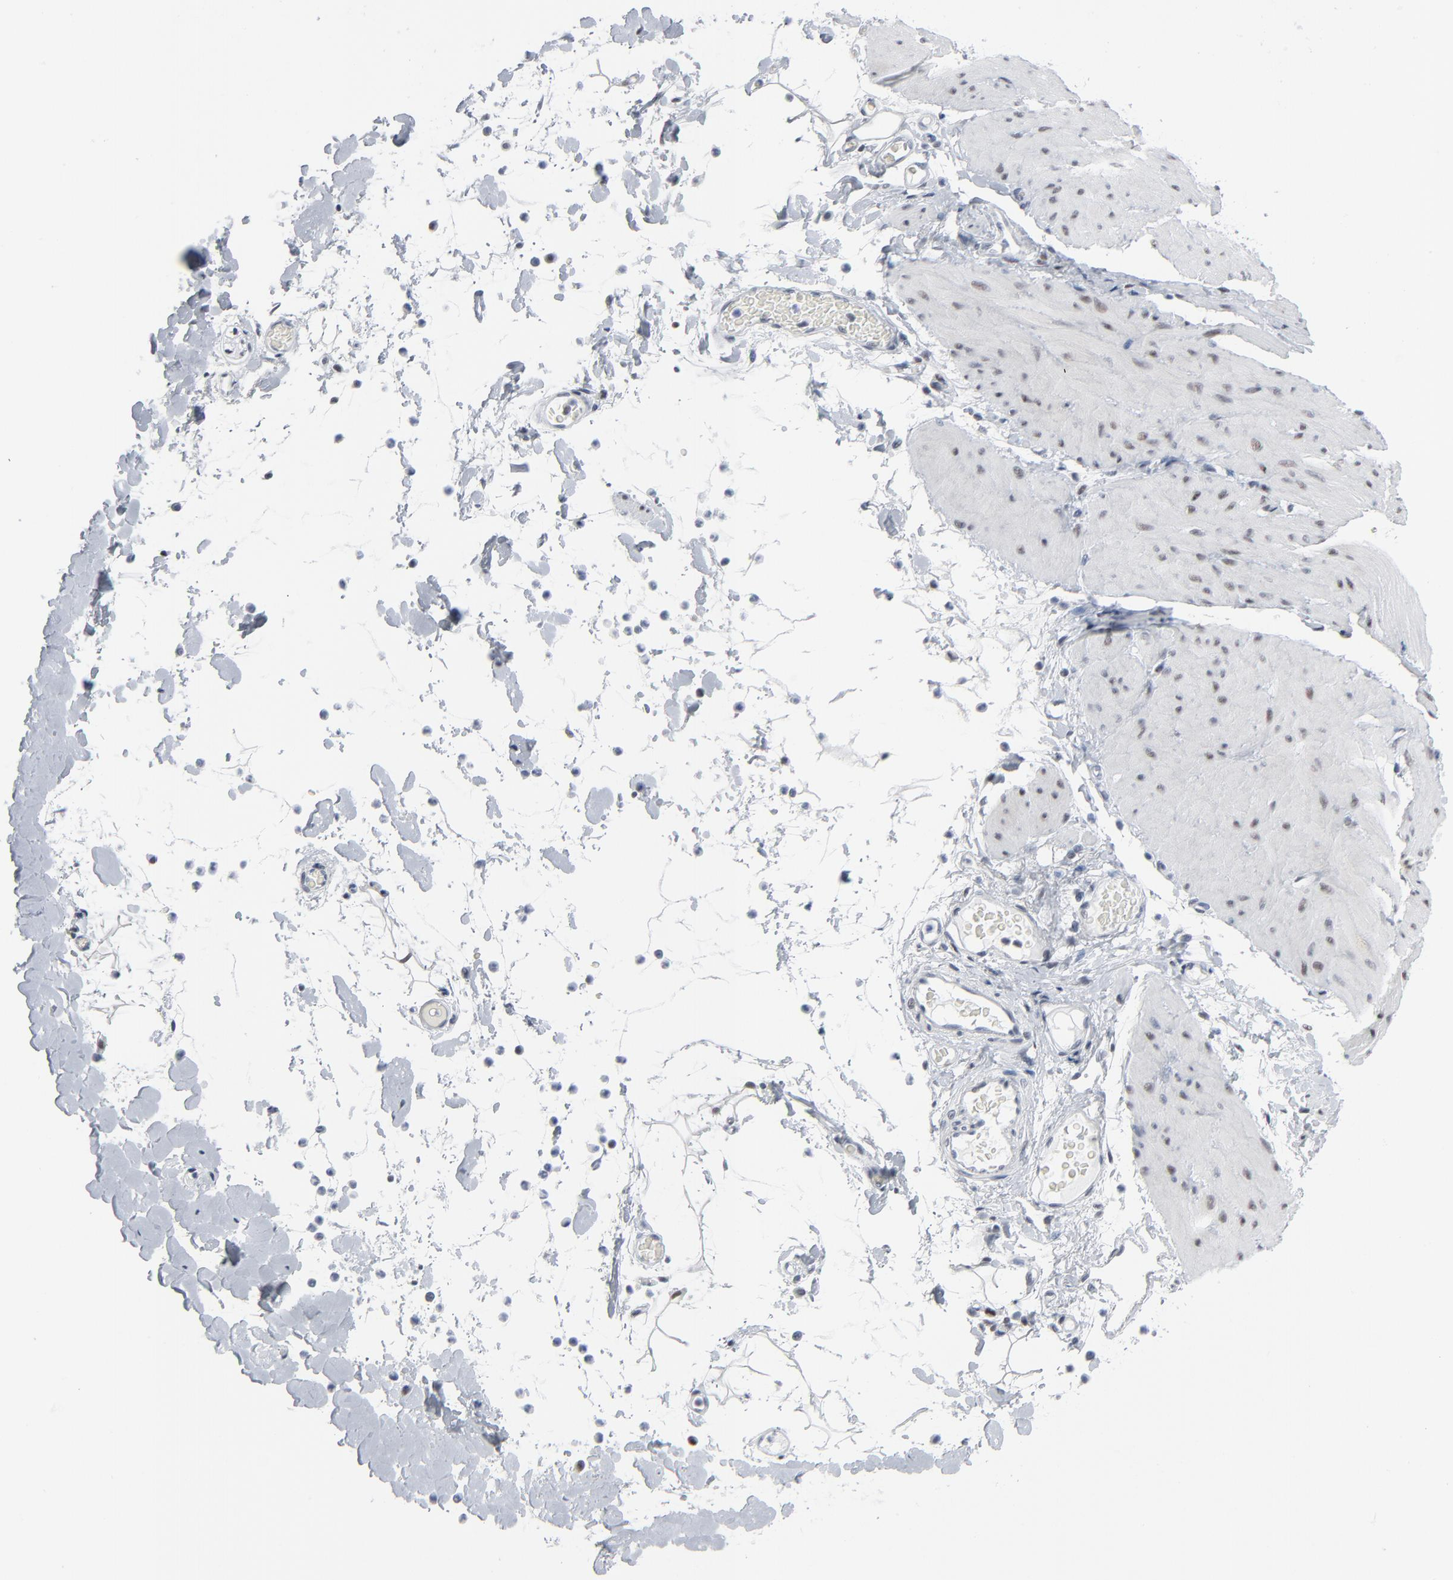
{"staining": {"intensity": "weak", "quantity": "25%-75%", "location": "nuclear"}, "tissue": "smooth muscle", "cell_type": "Smooth muscle cells", "image_type": "normal", "snomed": [{"axis": "morphology", "description": "Normal tissue, NOS"}, {"axis": "topography", "description": "Smooth muscle"}, {"axis": "topography", "description": "Colon"}], "caption": "Protein expression analysis of normal smooth muscle demonstrates weak nuclear positivity in about 25%-75% of smooth muscle cells.", "gene": "SIRT1", "patient": {"sex": "male", "age": 67}}